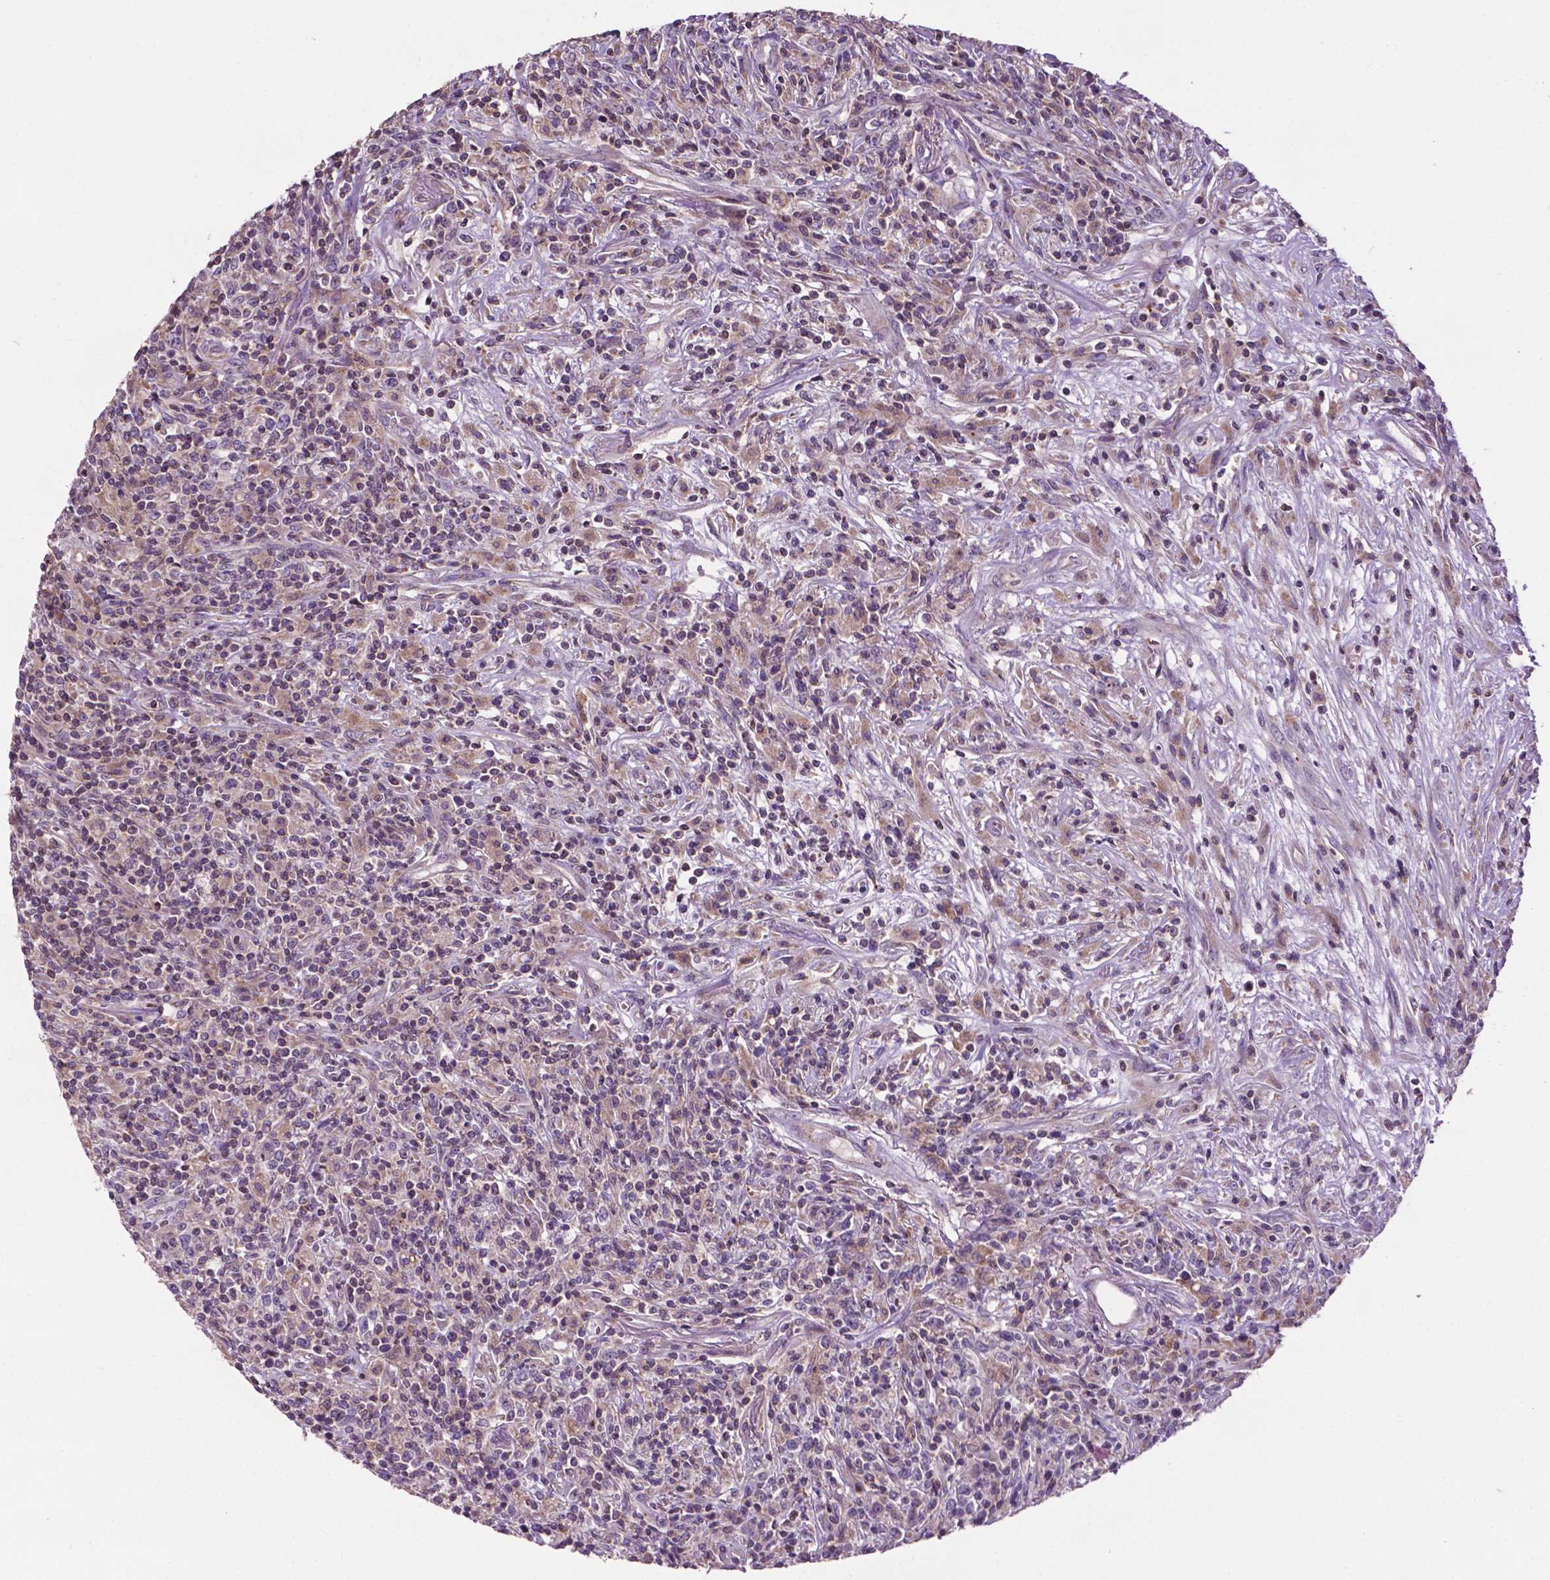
{"staining": {"intensity": "negative", "quantity": "none", "location": "none"}, "tissue": "lymphoma", "cell_type": "Tumor cells", "image_type": "cancer", "snomed": [{"axis": "morphology", "description": "Malignant lymphoma, non-Hodgkin's type, High grade"}, {"axis": "topography", "description": "Lung"}], "caption": "The micrograph exhibits no staining of tumor cells in malignant lymphoma, non-Hodgkin's type (high-grade). (Stains: DAB immunohistochemistry (IHC) with hematoxylin counter stain, Microscopy: brightfield microscopy at high magnification).", "gene": "SPNS2", "patient": {"sex": "male", "age": 79}}